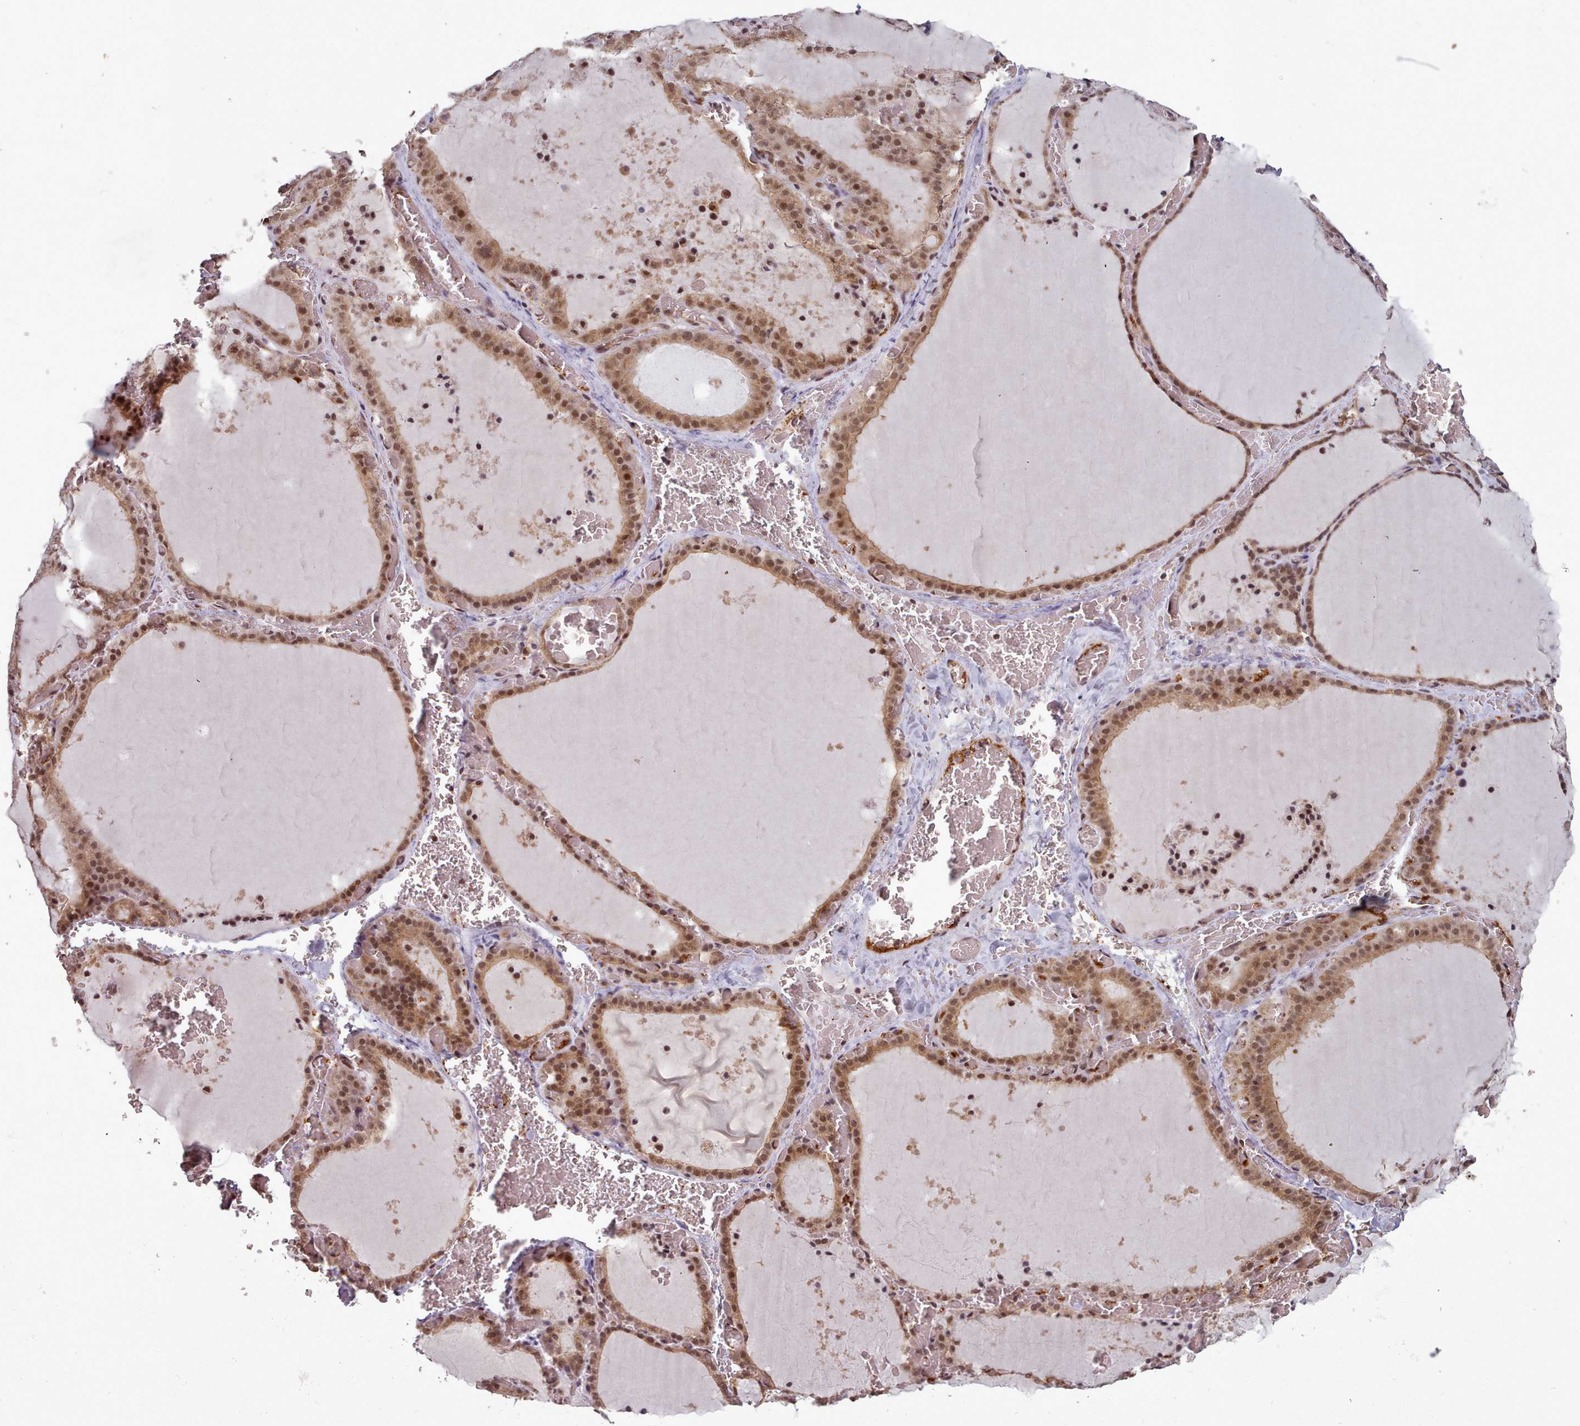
{"staining": {"intensity": "moderate", "quantity": ">75%", "location": "cytoplasmic/membranous,nuclear"}, "tissue": "thyroid gland", "cell_type": "Glandular cells", "image_type": "normal", "snomed": [{"axis": "morphology", "description": "Normal tissue, NOS"}, {"axis": "topography", "description": "Thyroid gland"}], "caption": "Protein expression analysis of normal thyroid gland demonstrates moderate cytoplasmic/membranous,nuclear staining in about >75% of glandular cells.", "gene": "DHX8", "patient": {"sex": "female", "age": 39}}